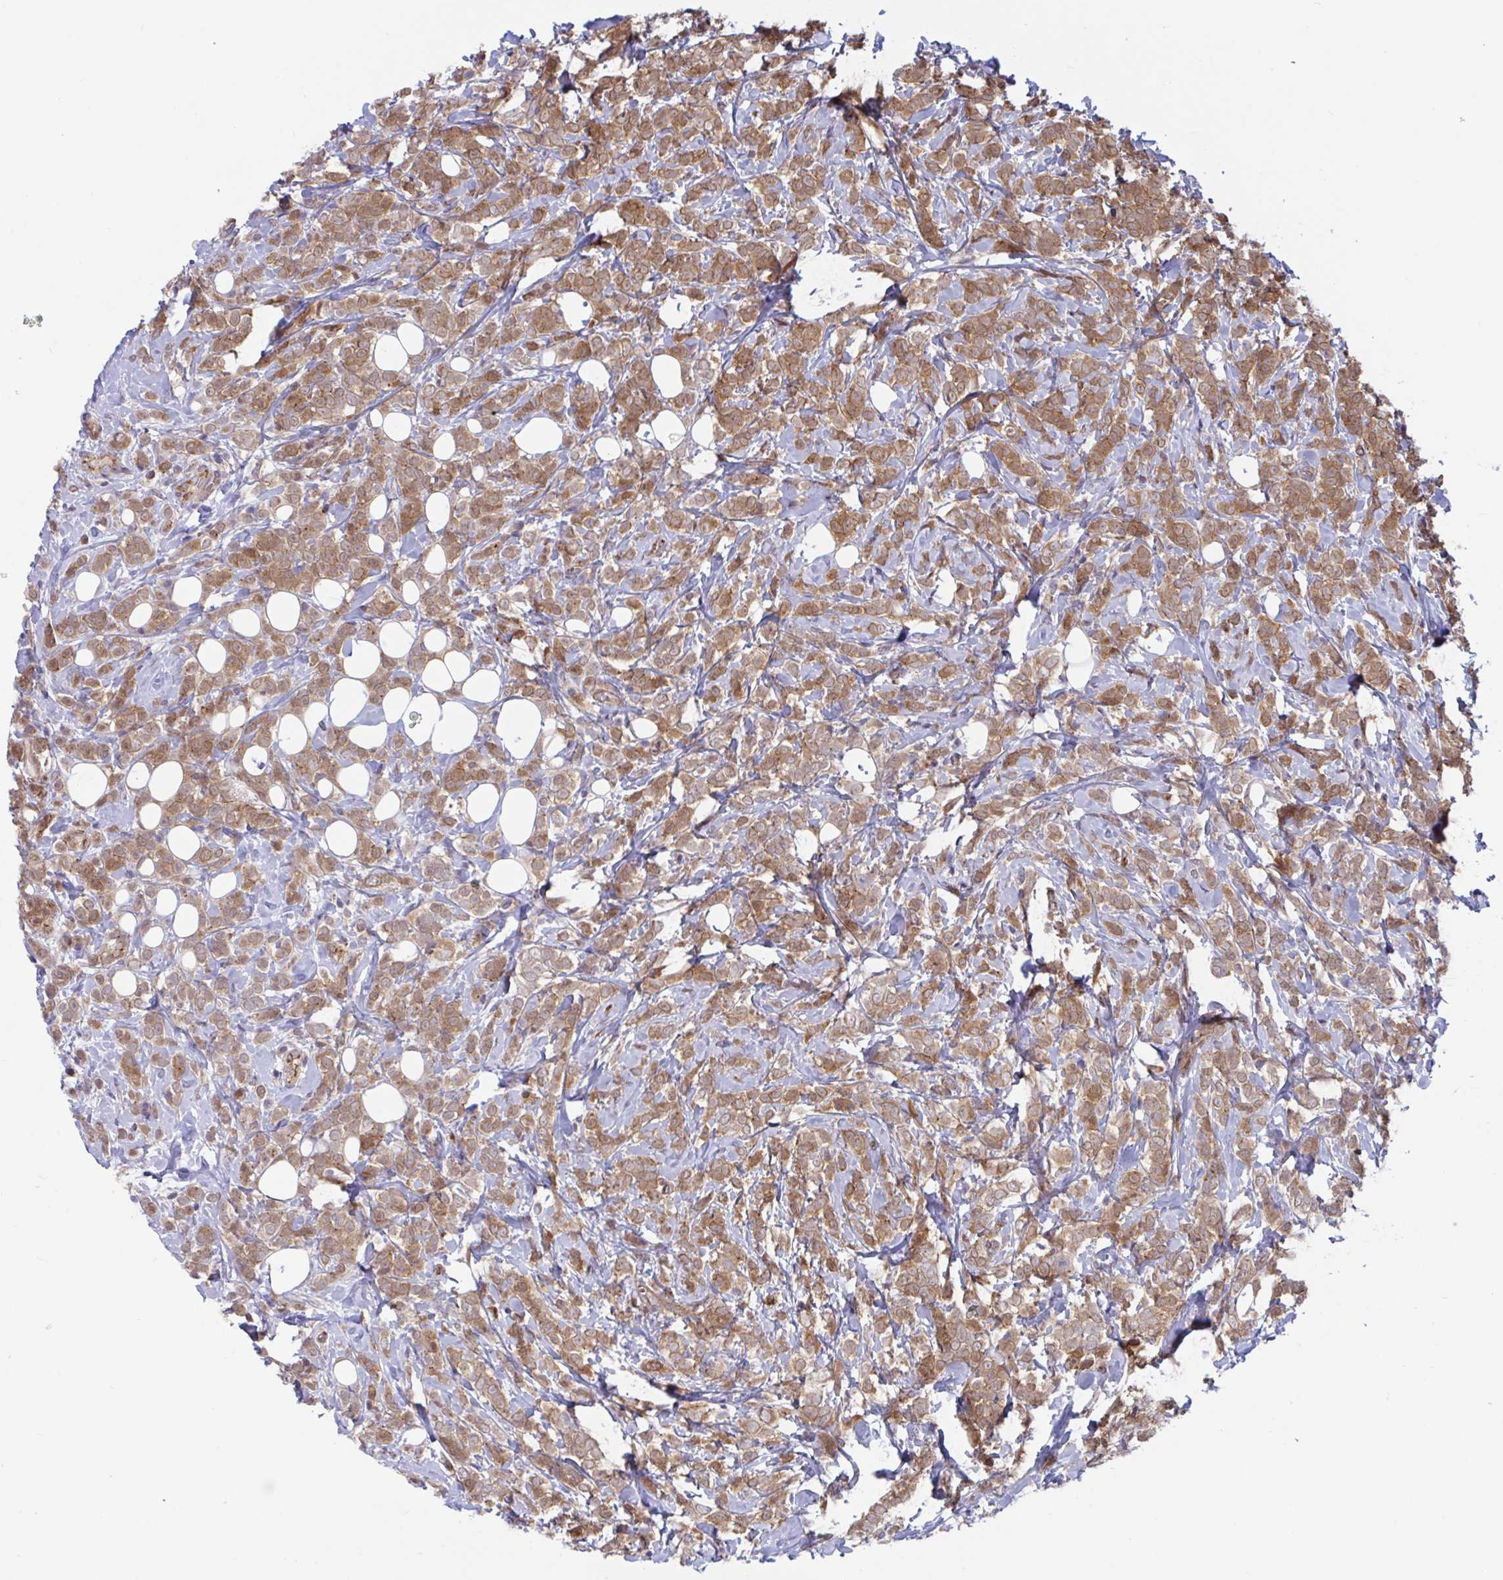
{"staining": {"intensity": "moderate", "quantity": ">75%", "location": "cytoplasmic/membranous"}, "tissue": "breast cancer", "cell_type": "Tumor cells", "image_type": "cancer", "snomed": [{"axis": "morphology", "description": "Lobular carcinoma"}, {"axis": "topography", "description": "Breast"}], "caption": "About >75% of tumor cells in breast cancer (lobular carcinoma) demonstrate moderate cytoplasmic/membranous protein staining as visualized by brown immunohistochemical staining.", "gene": "LMNTD2", "patient": {"sex": "female", "age": 49}}